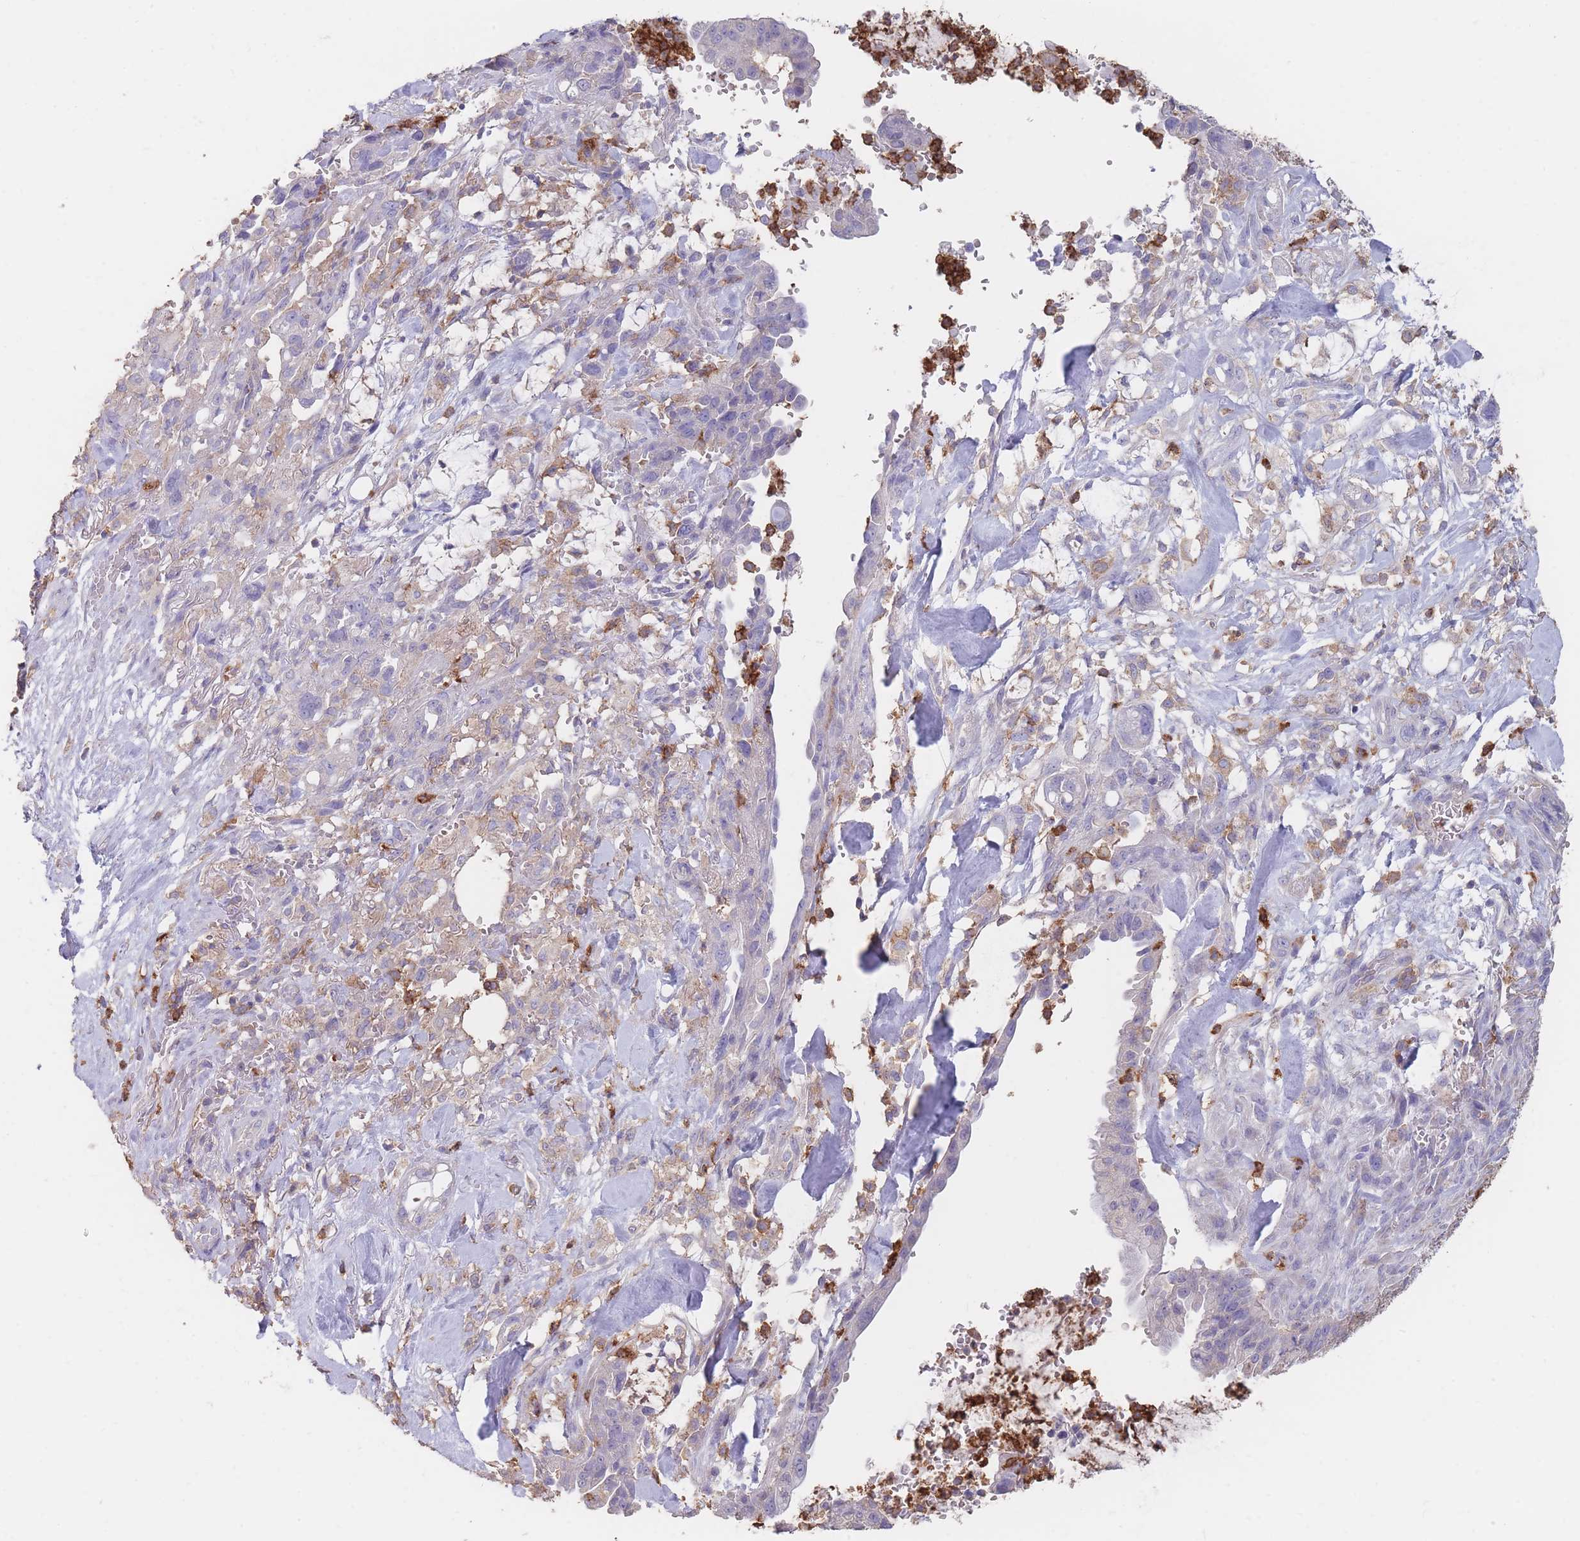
{"staining": {"intensity": "weak", "quantity": "<25%", "location": "cytoplasmic/membranous"}, "tissue": "pancreatic cancer", "cell_type": "Tumor cells", "image_type": "cancer", "snomed": [{"axis": "morphology", "description": "Adenocarcinoma, NOS"}, {"axis": "topography", "description": "Pancreas"}], "caption": "The histopathology image shows no staining of tumor cells in pancreatic adenocarcinoma.", "gene": "CLEC12A", "patient": {"sex": "male", "age": 44}}